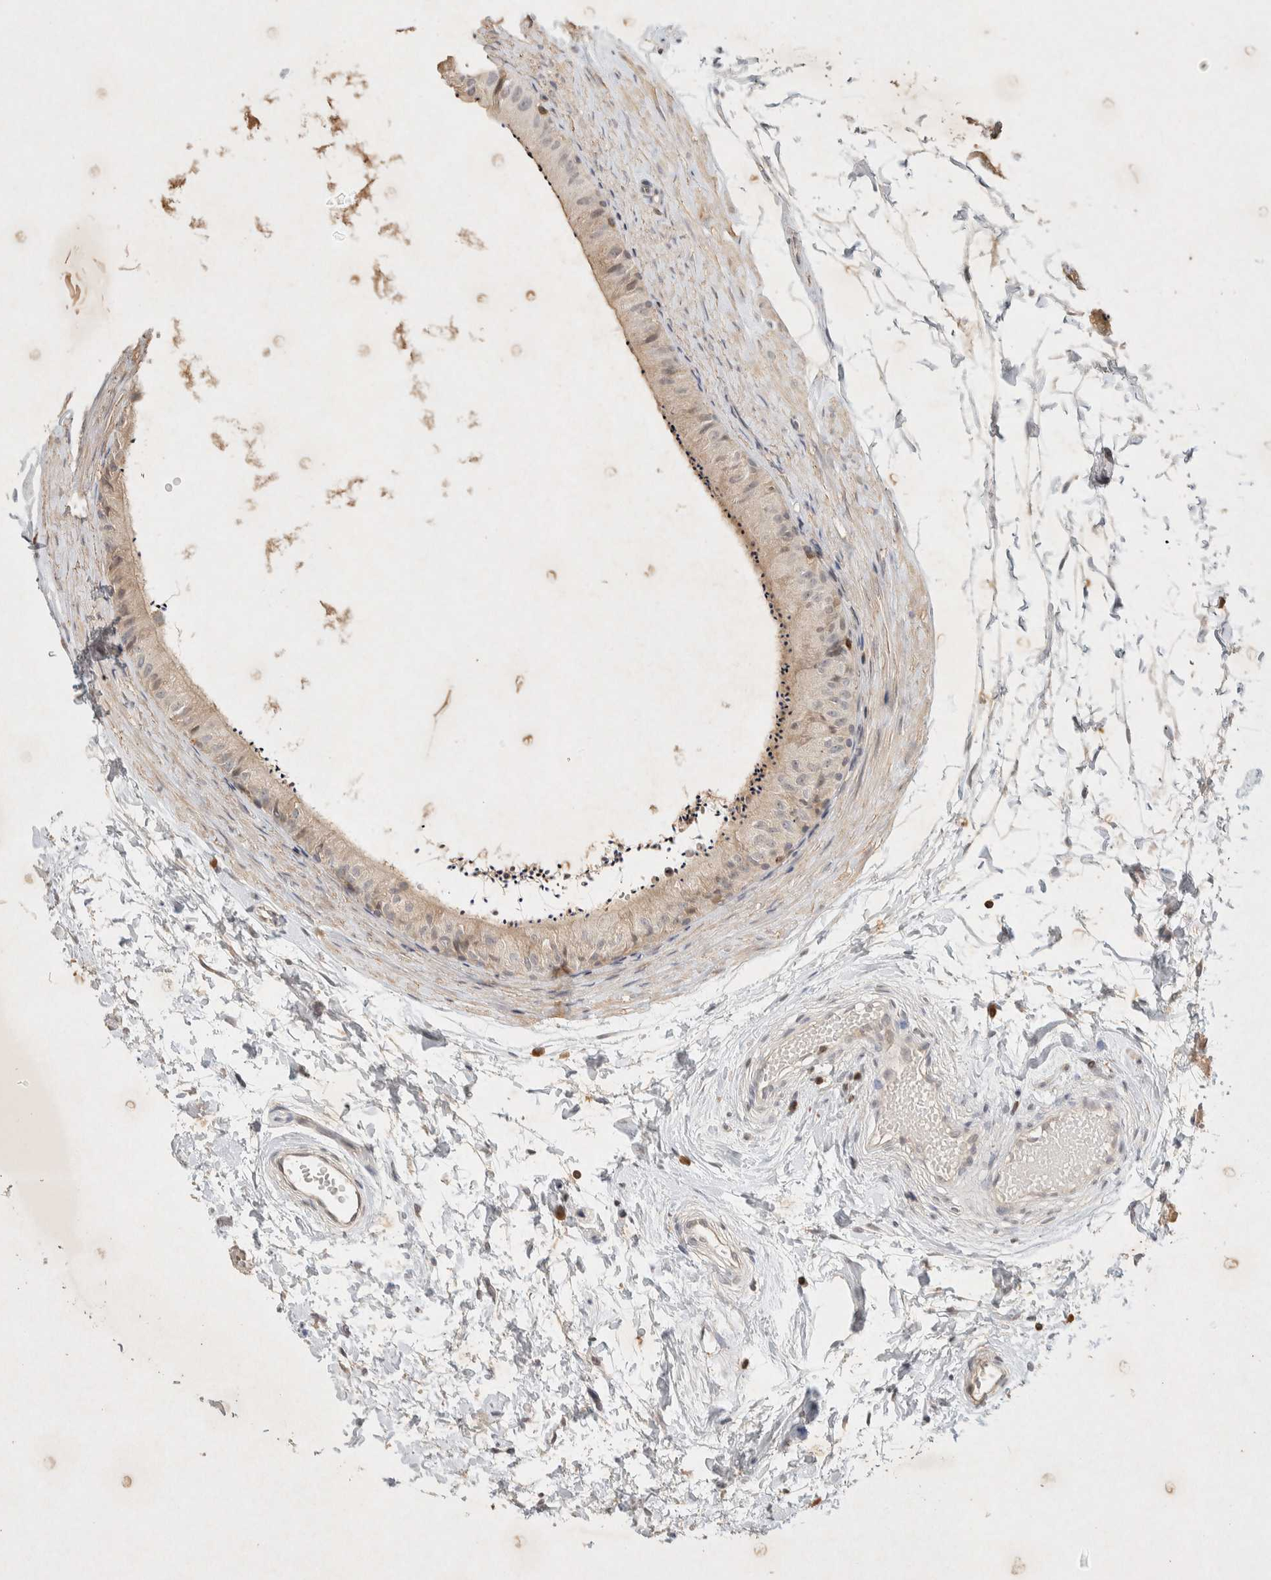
{"staining": {"intensity": "negative", "quantity": "none", "location": "none"}, "tissue": "epididymis", "cell_type": "Glandular cells", "image_type": "normal", "snomed": [{"axis": "morphology", "description": "Normal tissue, NOS"}, {"axis": "topography", "description": "Epididymis"}], "caption": "IHC image of normal epididymis: epididymis stained with DAB exhibits no significant protein positivity in glandular cells. The staining was performed using DAB (3,3'-diaminobenzidine) to visualize the protein expression in brown, while the nuclei were stained in blue with hematoxylin (Magnification: 20x).", "gene": "RAC2", "patient": {"sex": "male", "age": 56}}